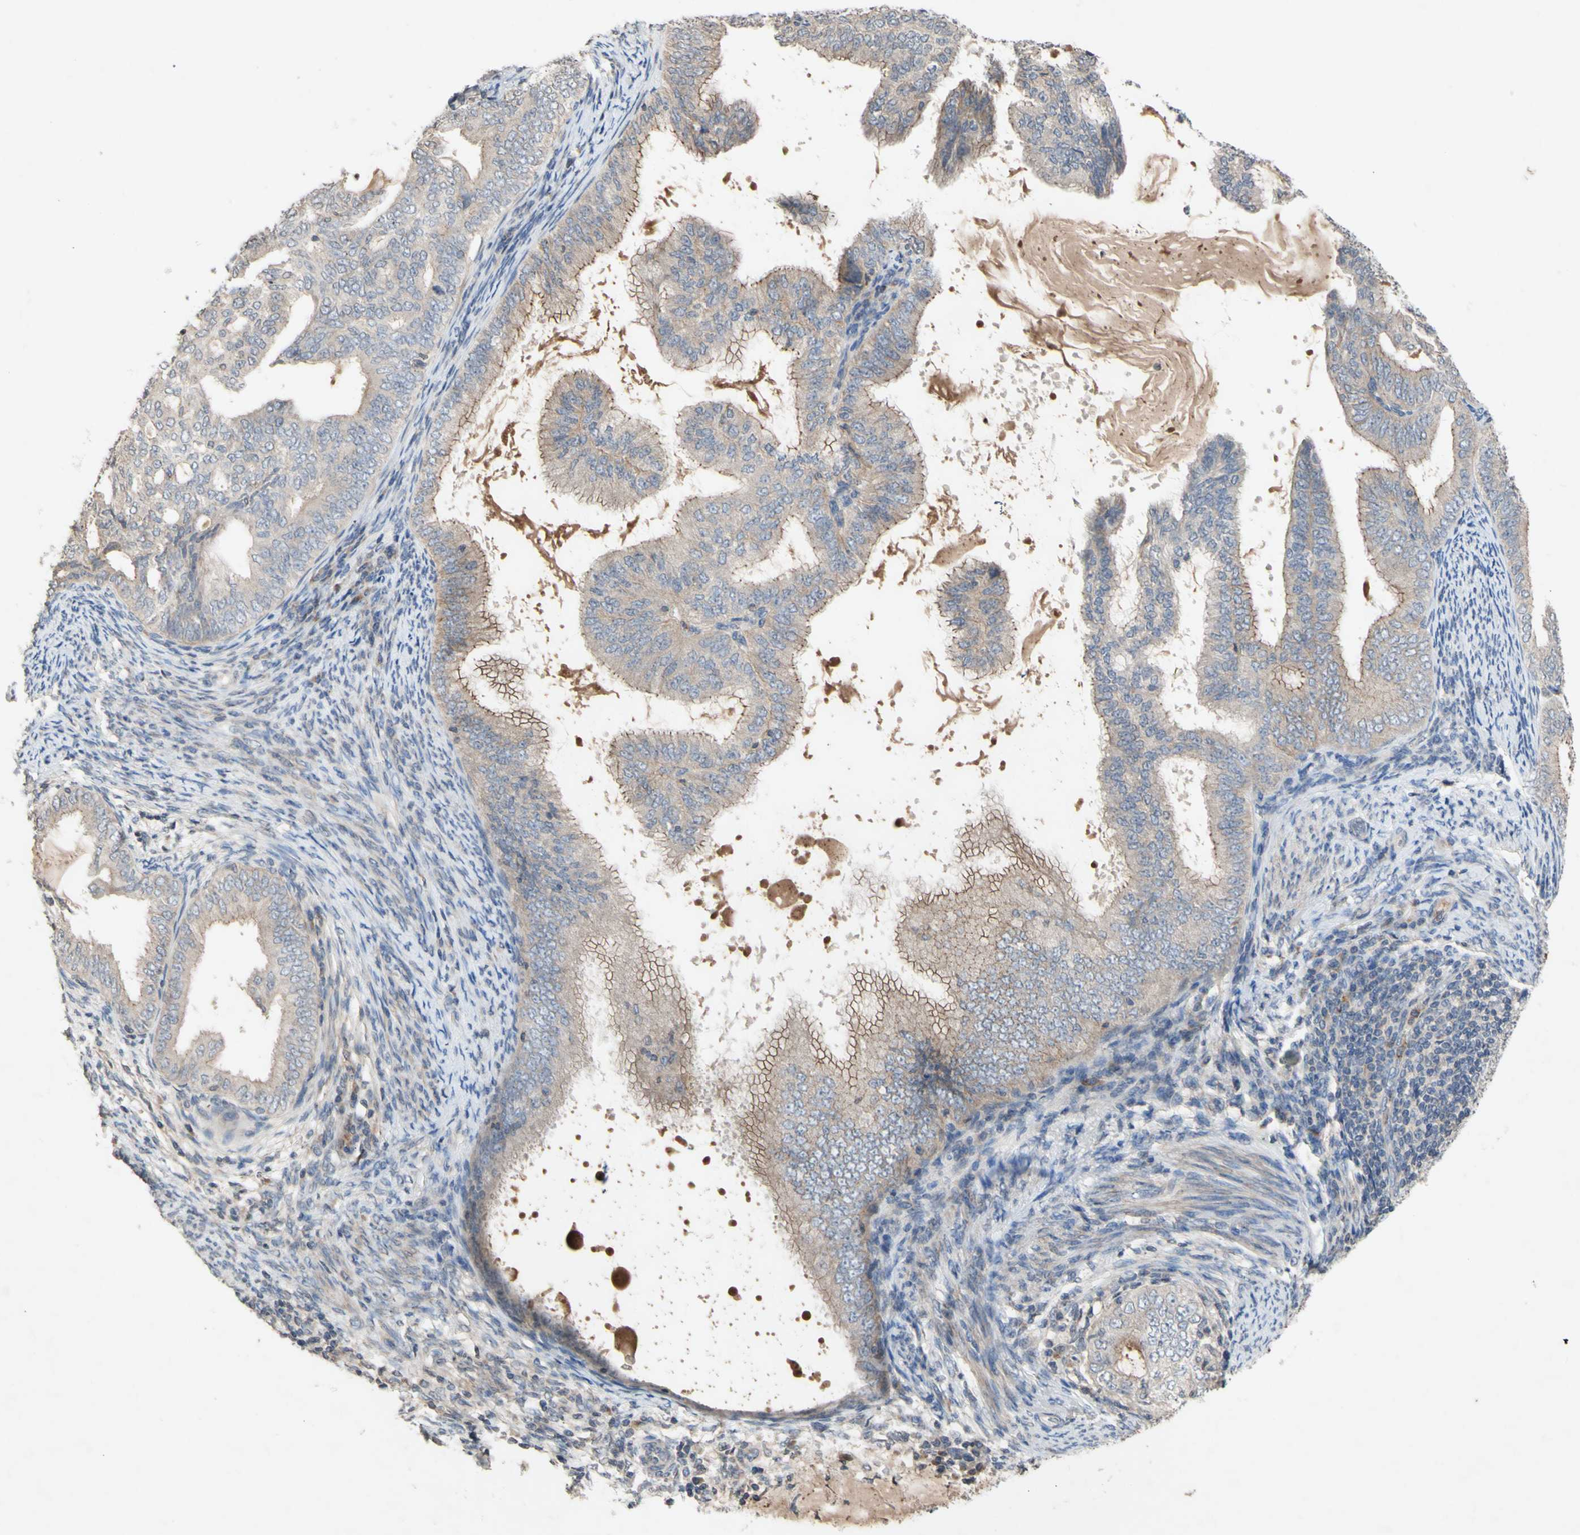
{"staining": {"intensity": "weak", "quantity": ">75%", "location": "cytoplasmic/membranous"}, "tissue": "endometrial cancer", "cell_type": "Tumor cells", "image_type": "cancer", "snomed": [{"axis": "morphology", "description": "Adenocarcinoma, NOS"}, {"axis": "topography", "description": "Endometrium"}], "caption": "This photomicrograph exhibits endometrial adenocarcinoma stained with immunohistochemistry (IHC) to label a protein in brown. The cytoplasmic/membranous of tumor cells show weak positivity for the protein. Nuclei are counter-stained blue.", "gene": "NECTIN3", "patient": {"sex": "female", "age": 58}}